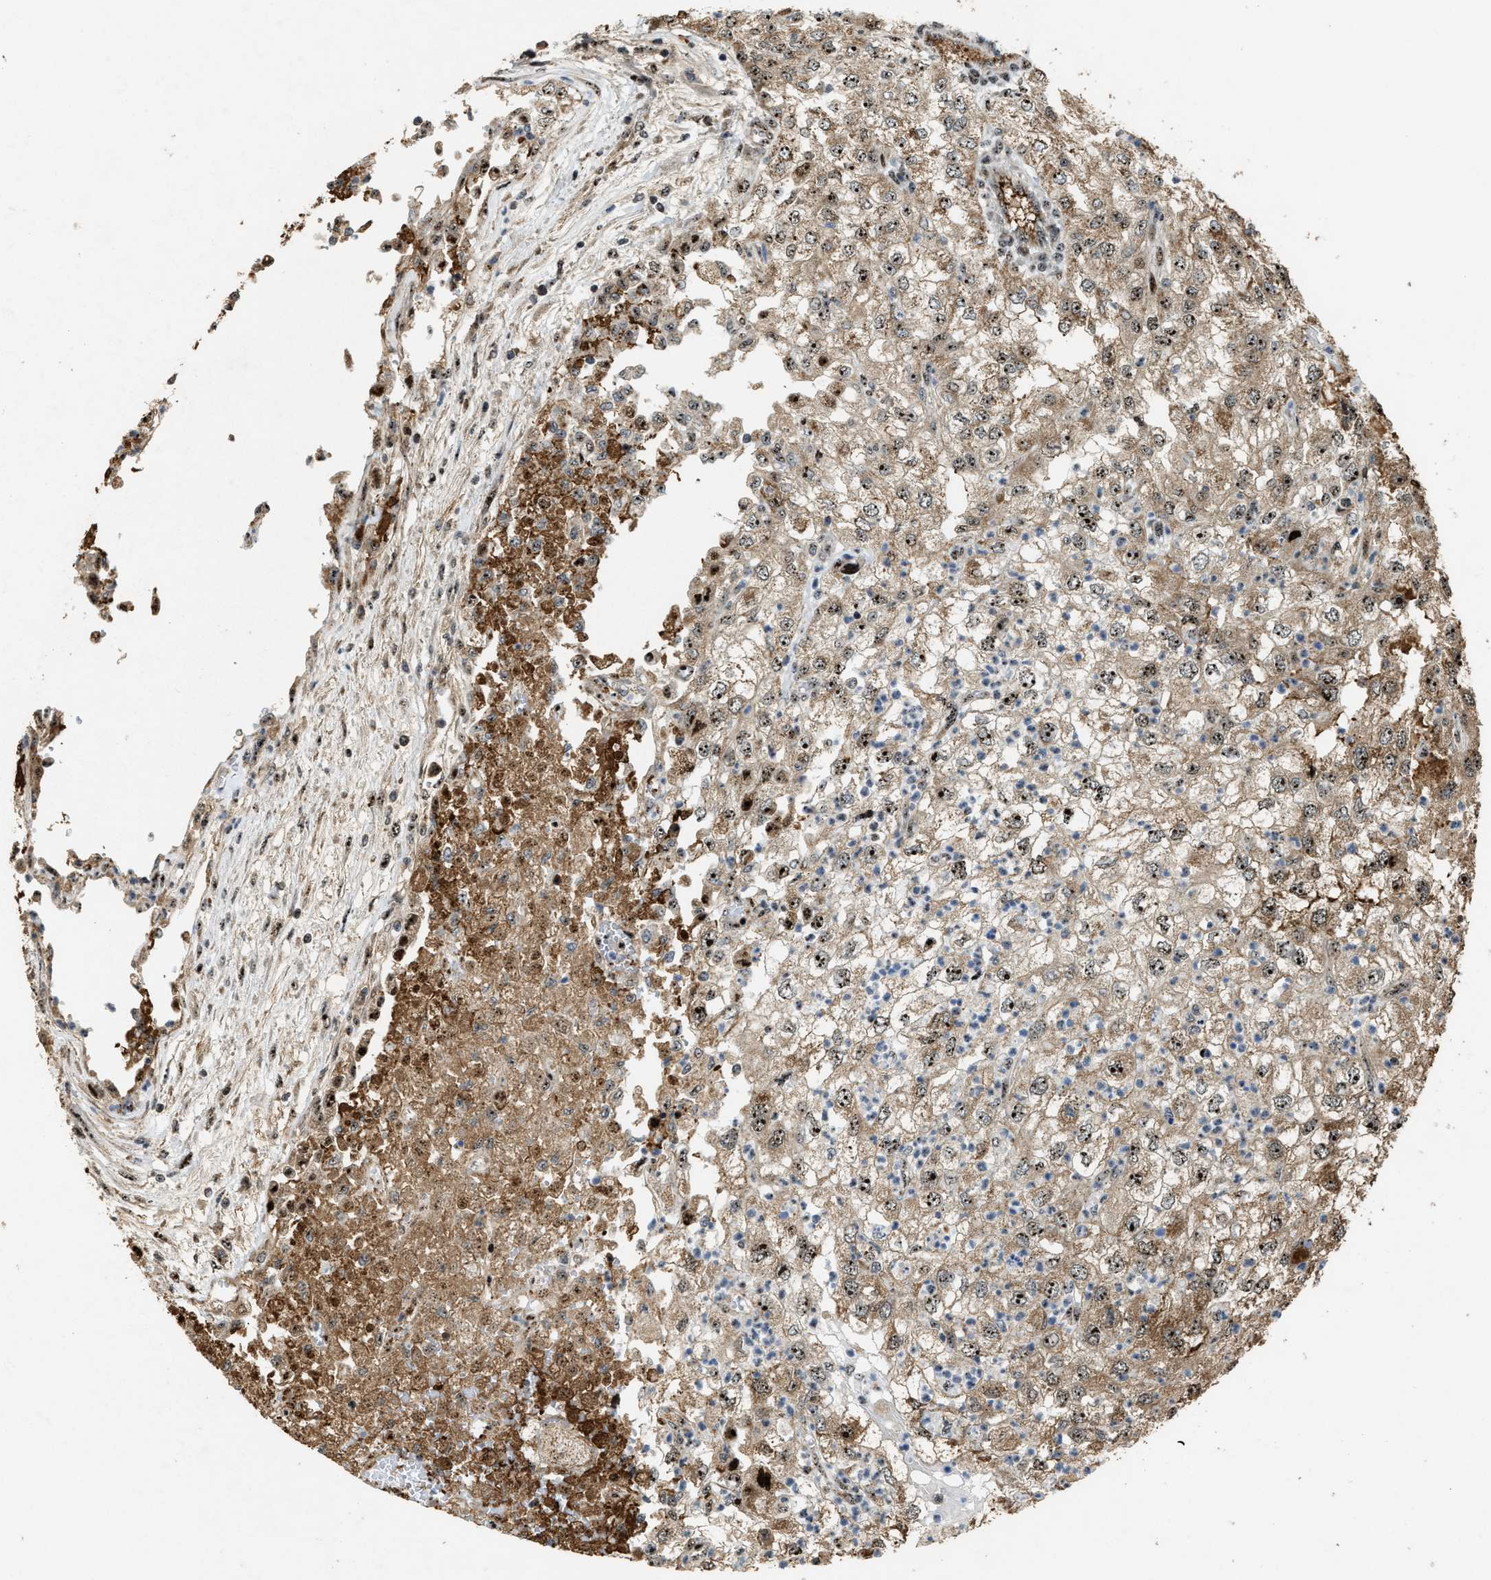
{"staining": {"intensity": "moderate", "quantity": ">75%", "location": "cytoplasmic/membranous,nuclear"}, "tissue": "renal cancer", "cell_type": "Tumor cells", "image_type": "cancer", "snomed": [{"axis": "morphology", "description": "Adenocarcinoma, NOS"}, {"axis": "topography", "description": "Kidney"}], "caption": "DAB immunohistochemical staining of renal cancer (adenocarcinoma) exhibits moderate cytoplasmic/membranous and nuclear protein expression in about >75% of tumor cells.", "gene": "ZNF687", "patient": {"sex": "female", "age": 54}}